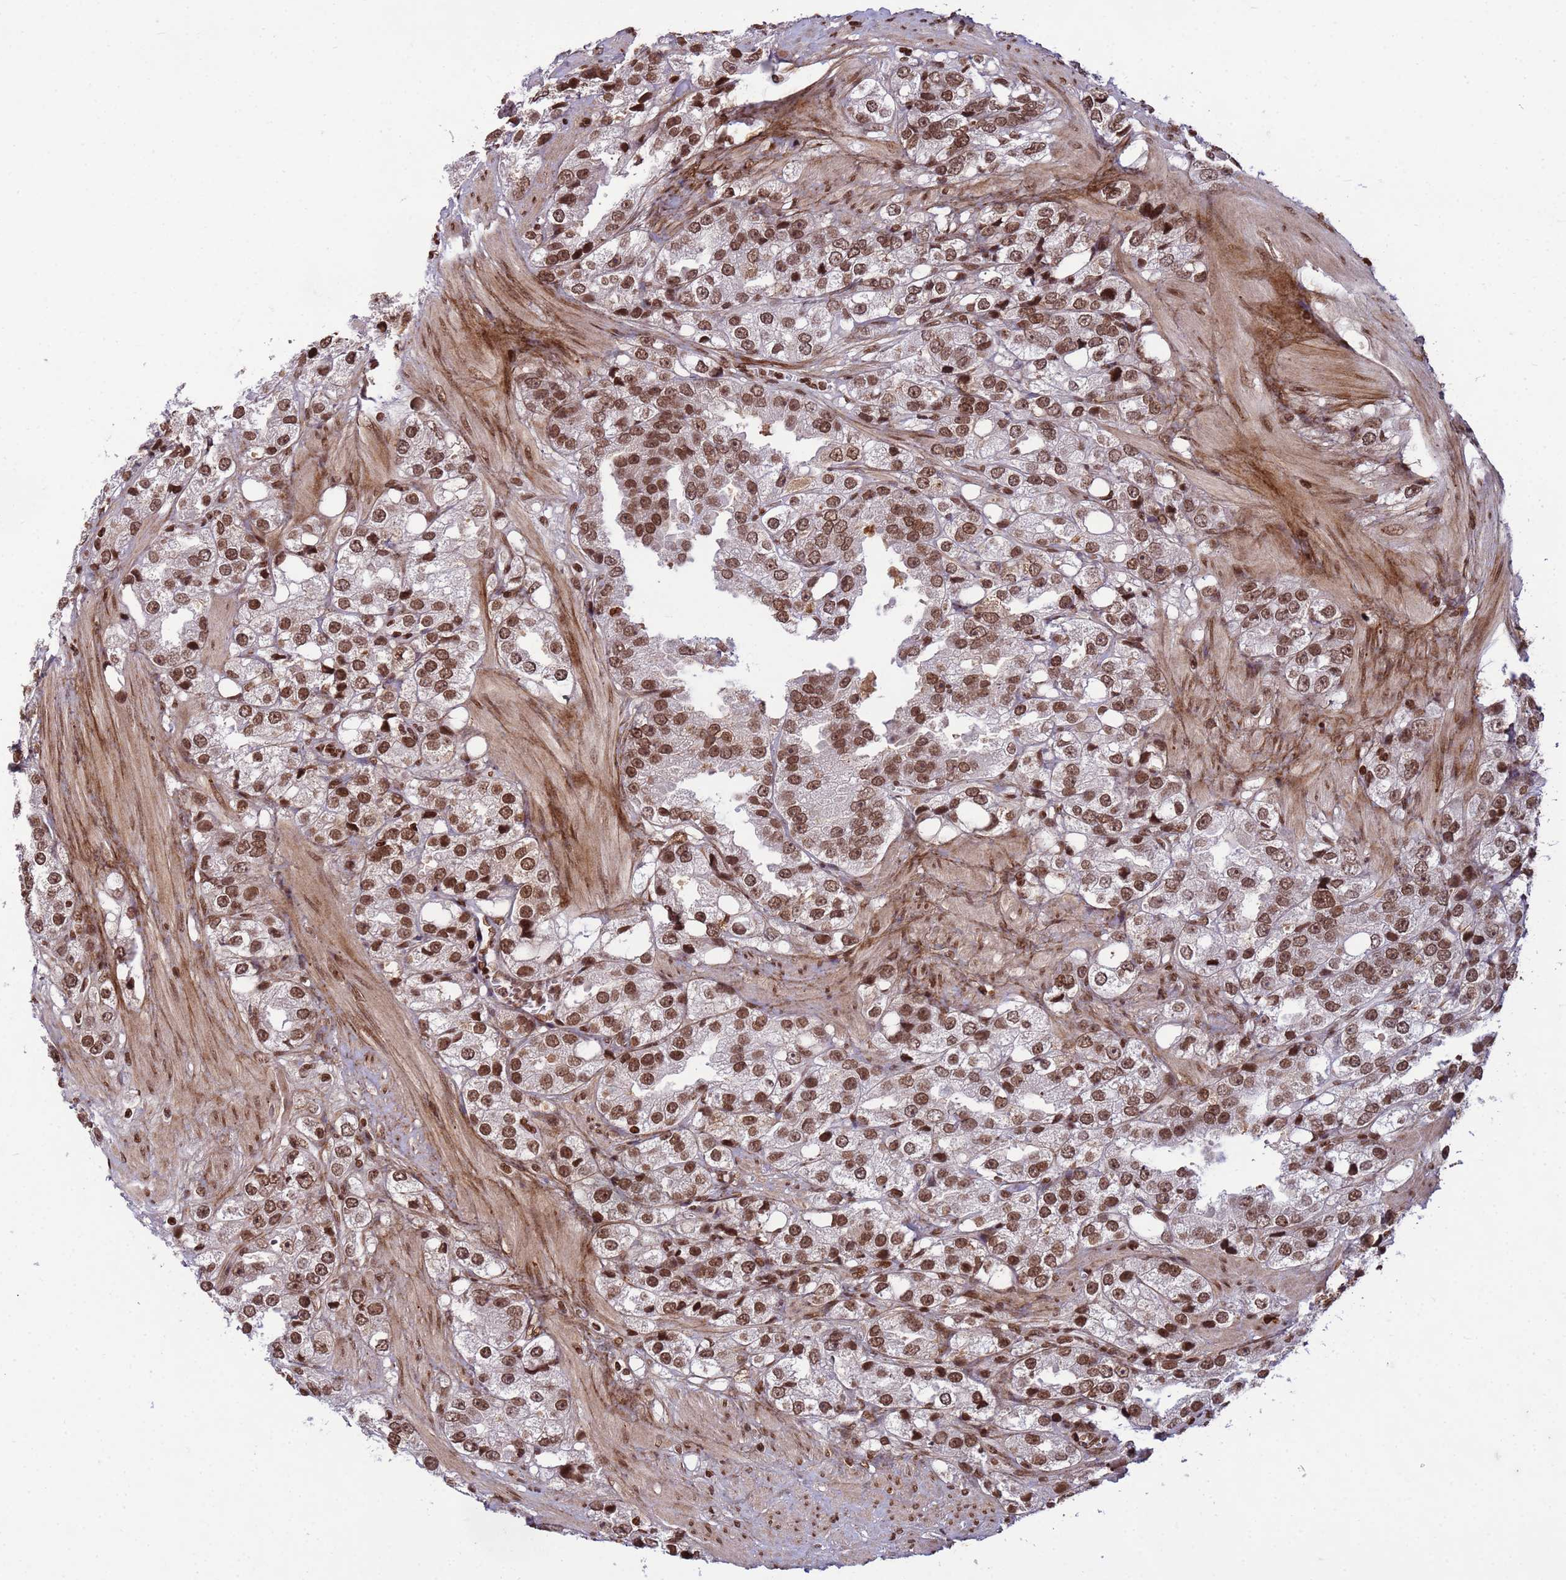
{"staining": {"intensity": "strong", "quantity": ">75%", "location": "nuclear"}, "tissue": "prostate cancer", "cell_type": "Tumor cells", "image_type": "cancer", "snomed": [{"axis": "morphology", "description": "Adenocarcinoma, NOS"}, {"axis": "topography", "description": "Prostate"}], "caption": "A histopathology image of human prostate cancer stained for a protein exhibits strong nuclear brown staining in tumor cells.", "gene": "H3-3B", "patient": {"sex": "male", "age": 79}}